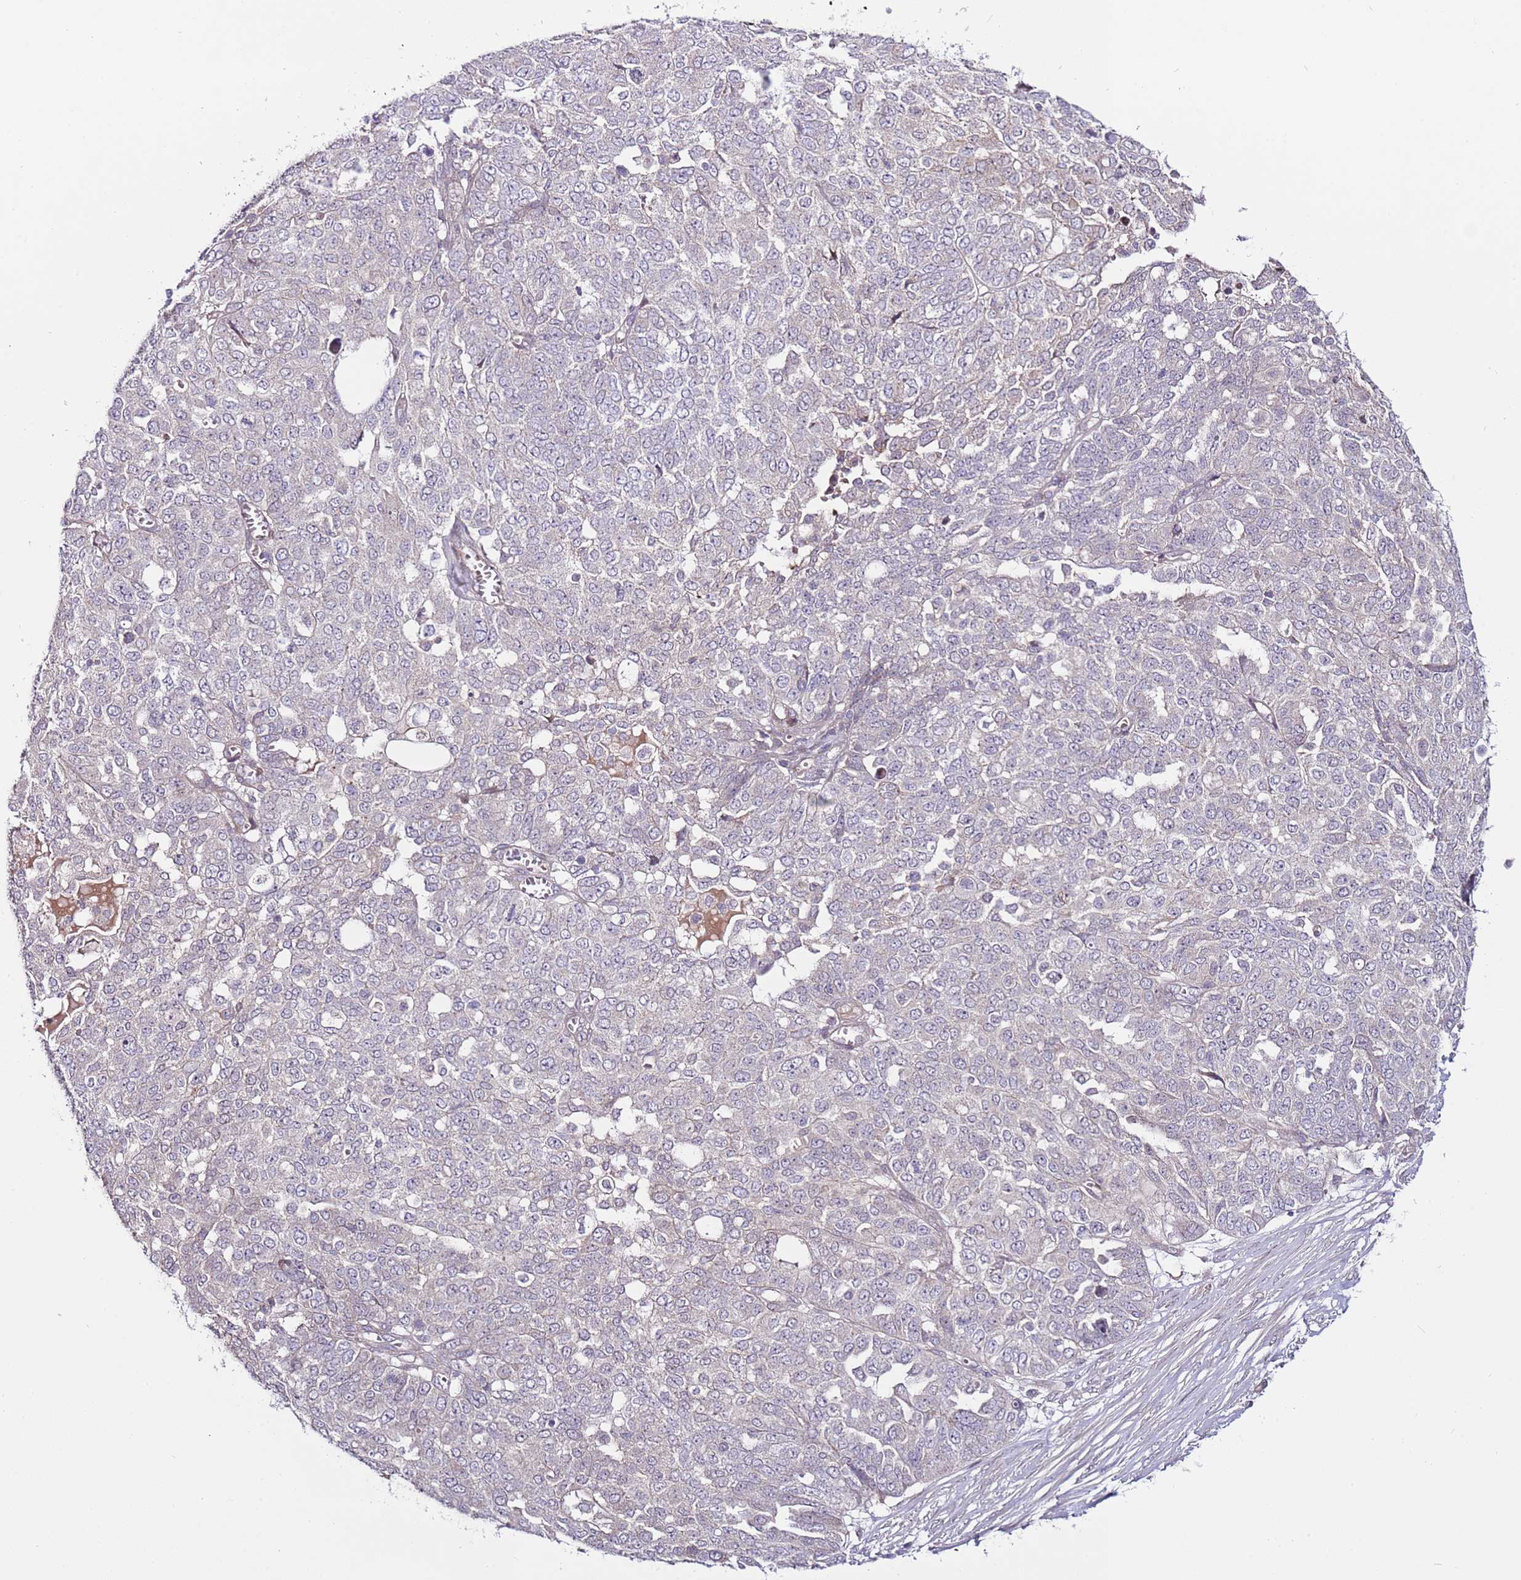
{"staining": {"intensity": "negative", "quantity": "none", "location": "none"}, "tissue": "ovarian cancer", "cell_type": "Tumor cells", "image_type": "cancer", "snomed": [{"axis": "morphology", "description": "Cystadenocarcinoma, serous, NOS"}, {"axis": "topography", "description": "Soft tissue"}, {"axis": "topography", "description": "Ovary"}], "caption": "Protein analysis of ovarian cancer demonstrates no significant positivity in tumor cells.", "gene": "MTG2", "patient": {"sex": "female", "age": 57}}